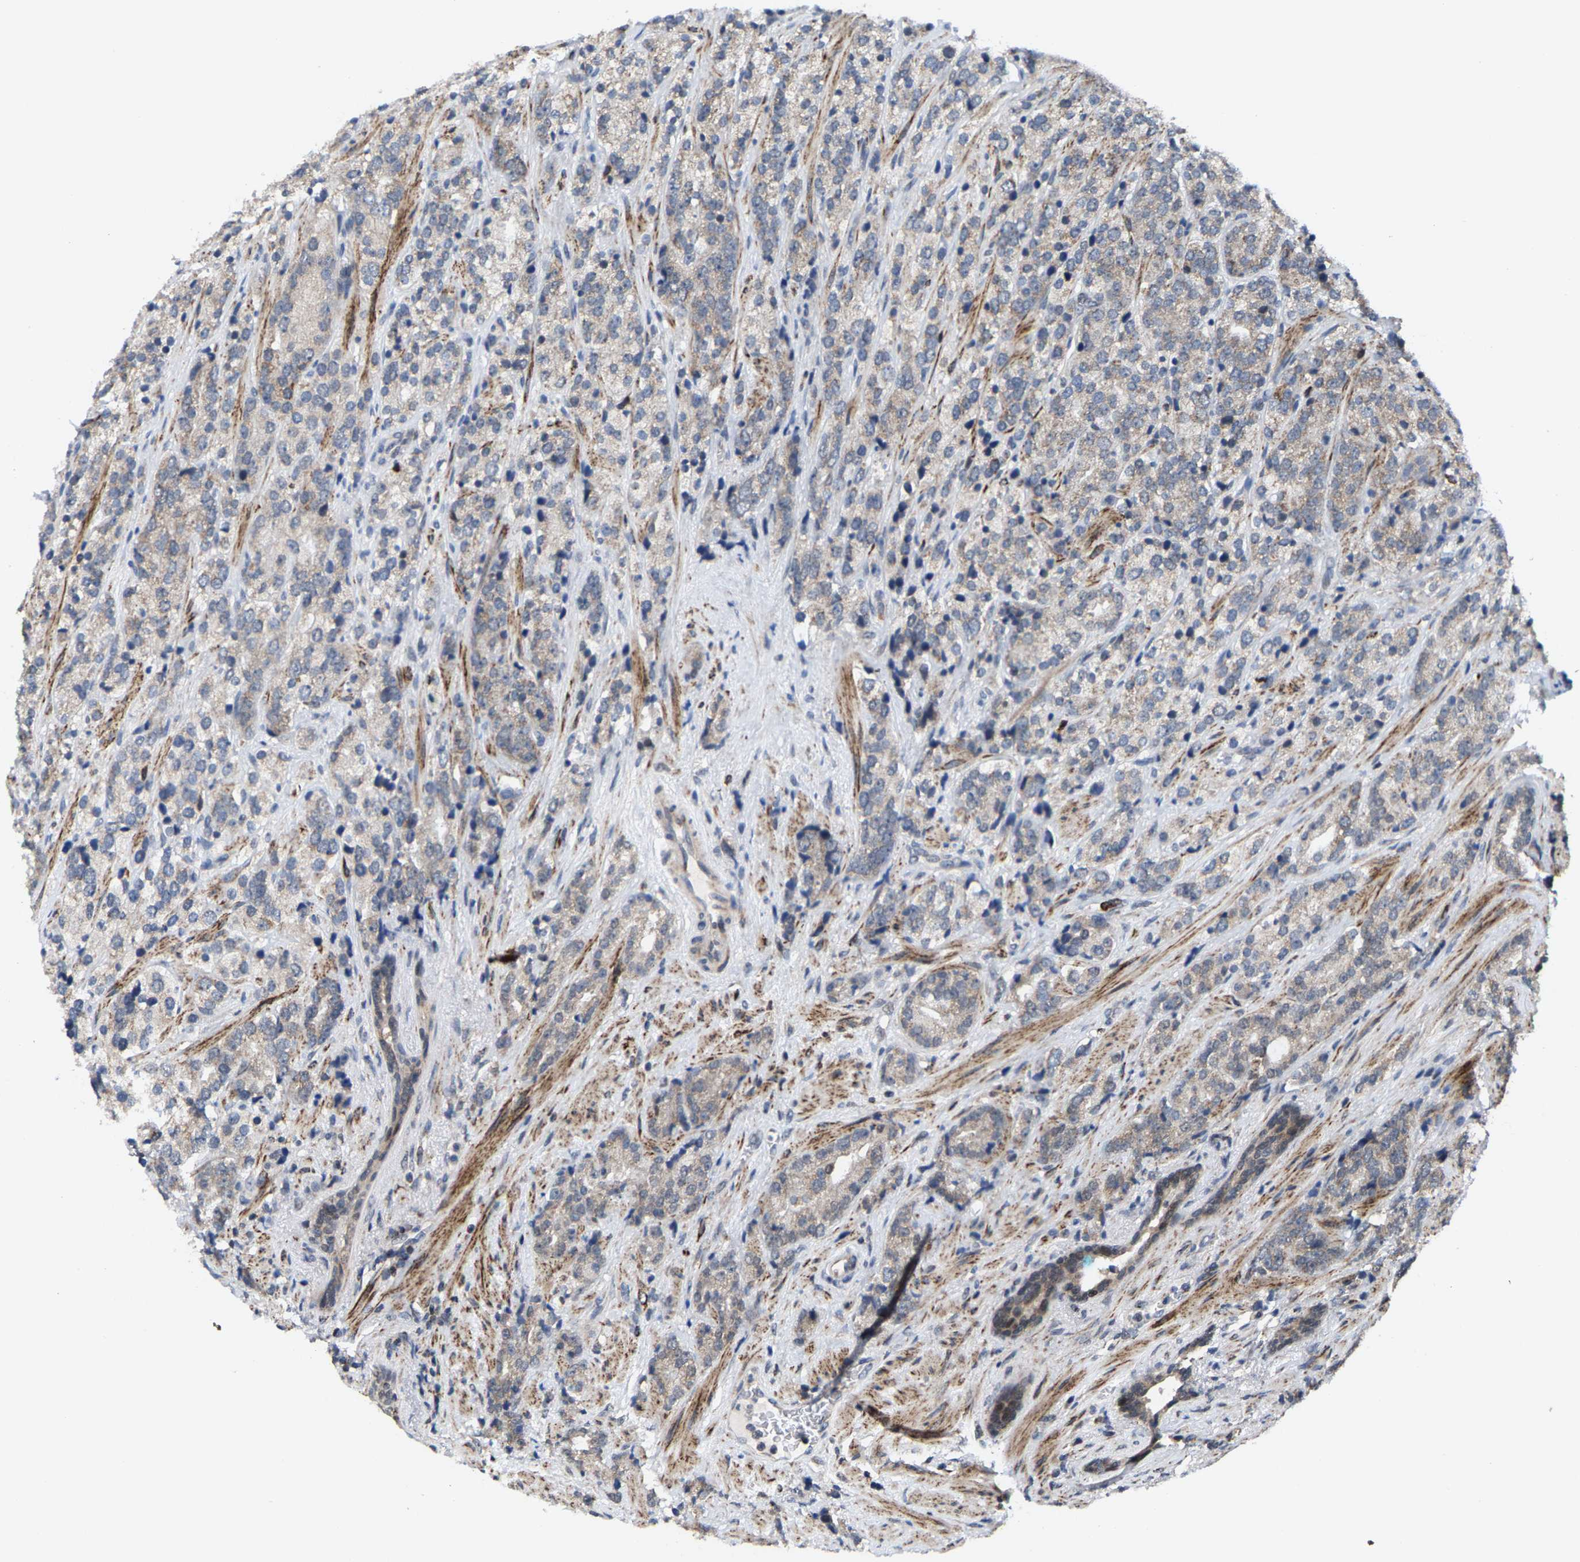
{"staining": {"intensity": "weak", "quantity": ">75%", "location": "cytoplasmic/membranous"}, "tissue": "prostate cancer", "cell_type": "Tumor cells", "image_type": "cancer", "snomed": [{"axis": "morphology", "description": "Adenocarcinoma, High grade"}, {"axis": "topography", "description": "Prostate"}], "caption": "Immunohistochemical staining of human adenocarcinoma (high-grade) (prostate) displays weak cytoplasmic/membranous protein staining in approximately >75% of tumor cells.", "gene": "TDRKH", "patient": {"sex": "male", "age": 71}}